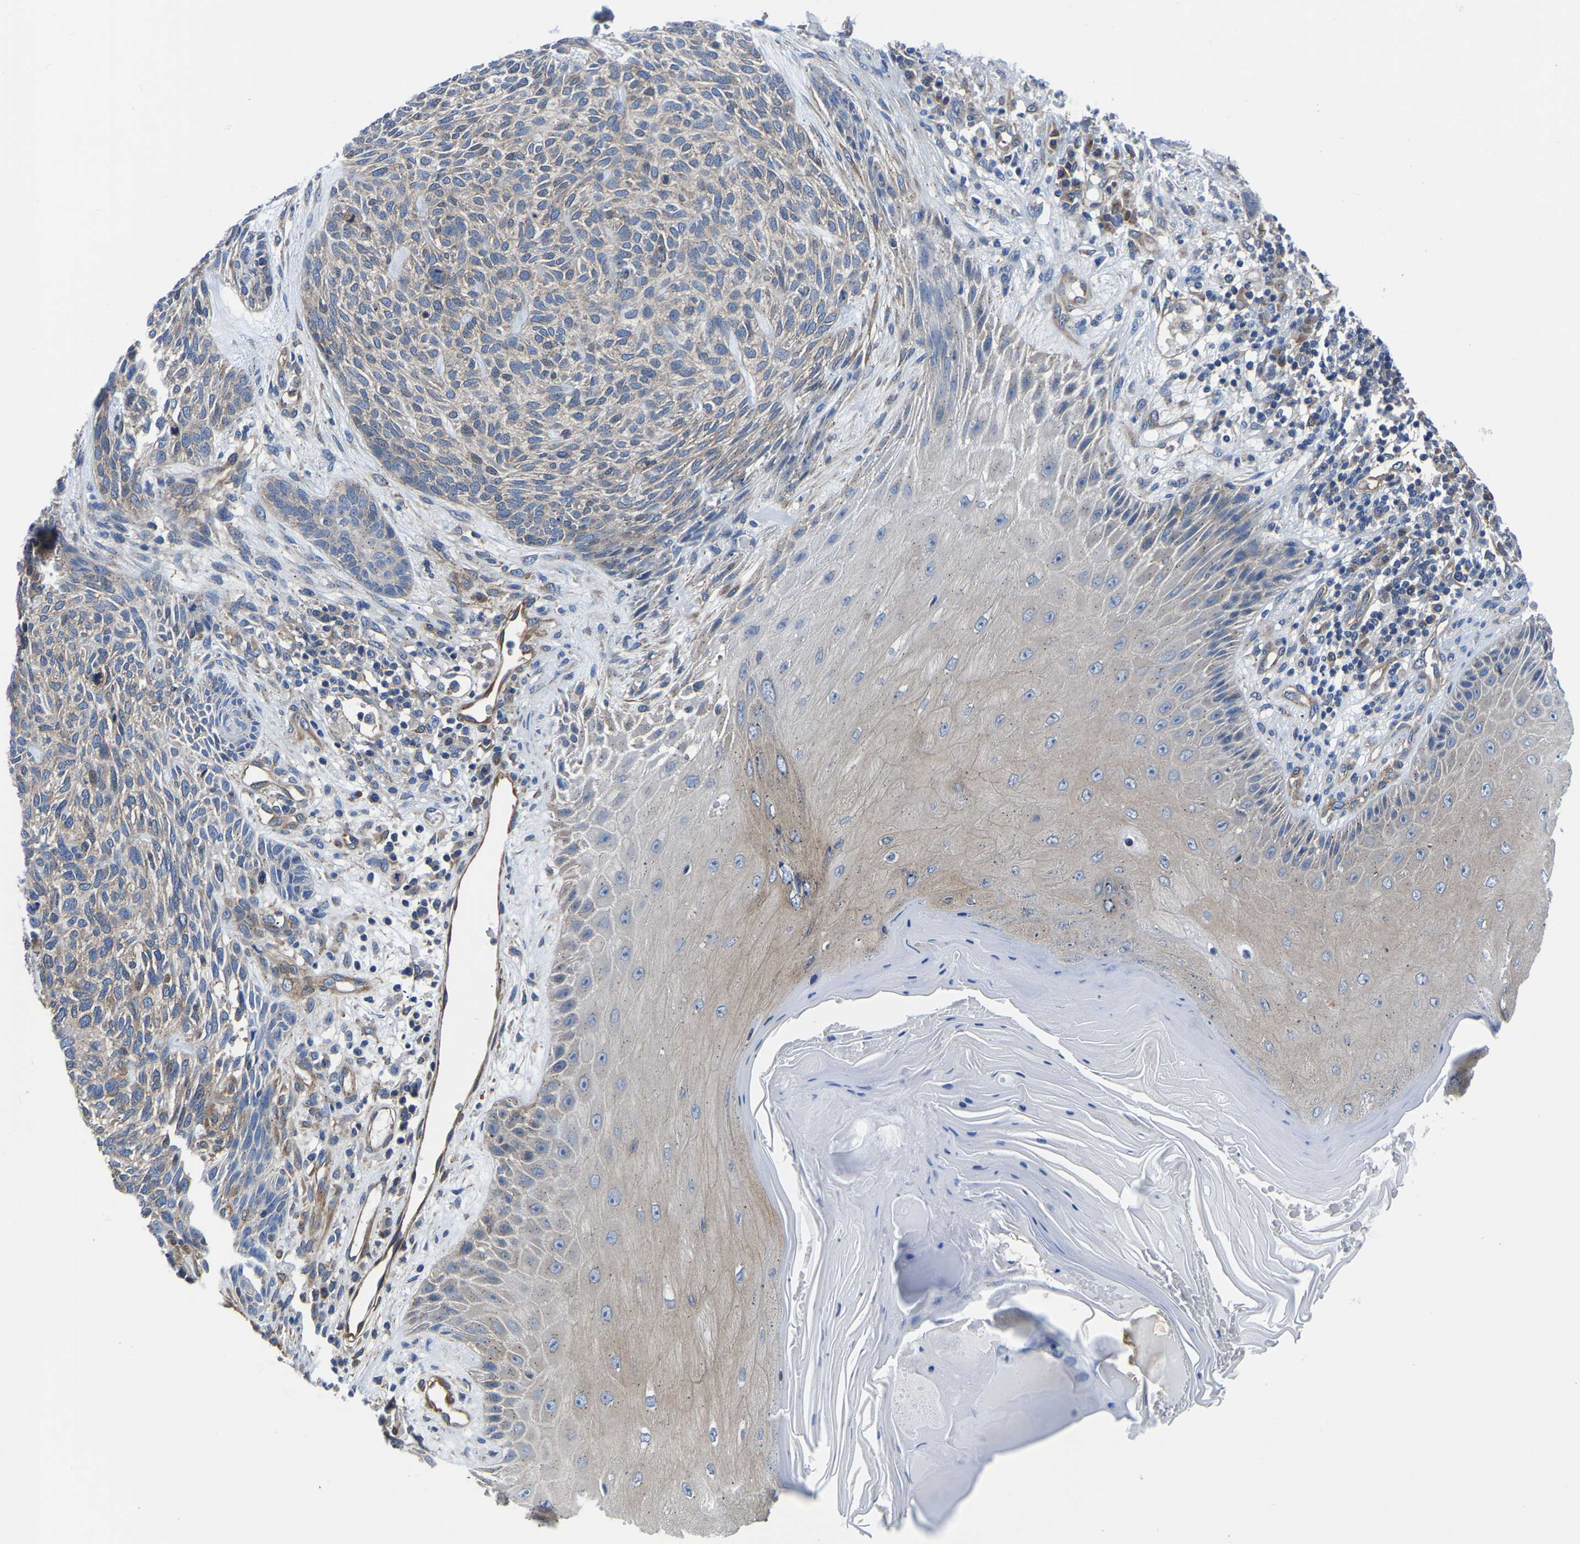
{"staining": {"intensity": "weak", "quantity": ">75%", "location": "cytoplasmic/membranous"}, "tissue": "skin cancer", "cell_type": "Tumor cells", "image_type": "cancer", "snomed": [{"axis": "morphology", "description": "Basal cell carcinoma"}, {"axis": "topography", "description": "Skin"}], "caption": "A high-resolution photomicrograph shows IHC staining of skin cancer, which reveals weak cytoplasmic/membranous positivity in about >75% of tumor cells. Using DAB (3,3'-diaminobenzidine) (brown) and hematoxylin (blue) stains, captured at high magnification using brightfield microscopy.", "gene": "TFG", "patient": {"sex": "male", "age": 55}}